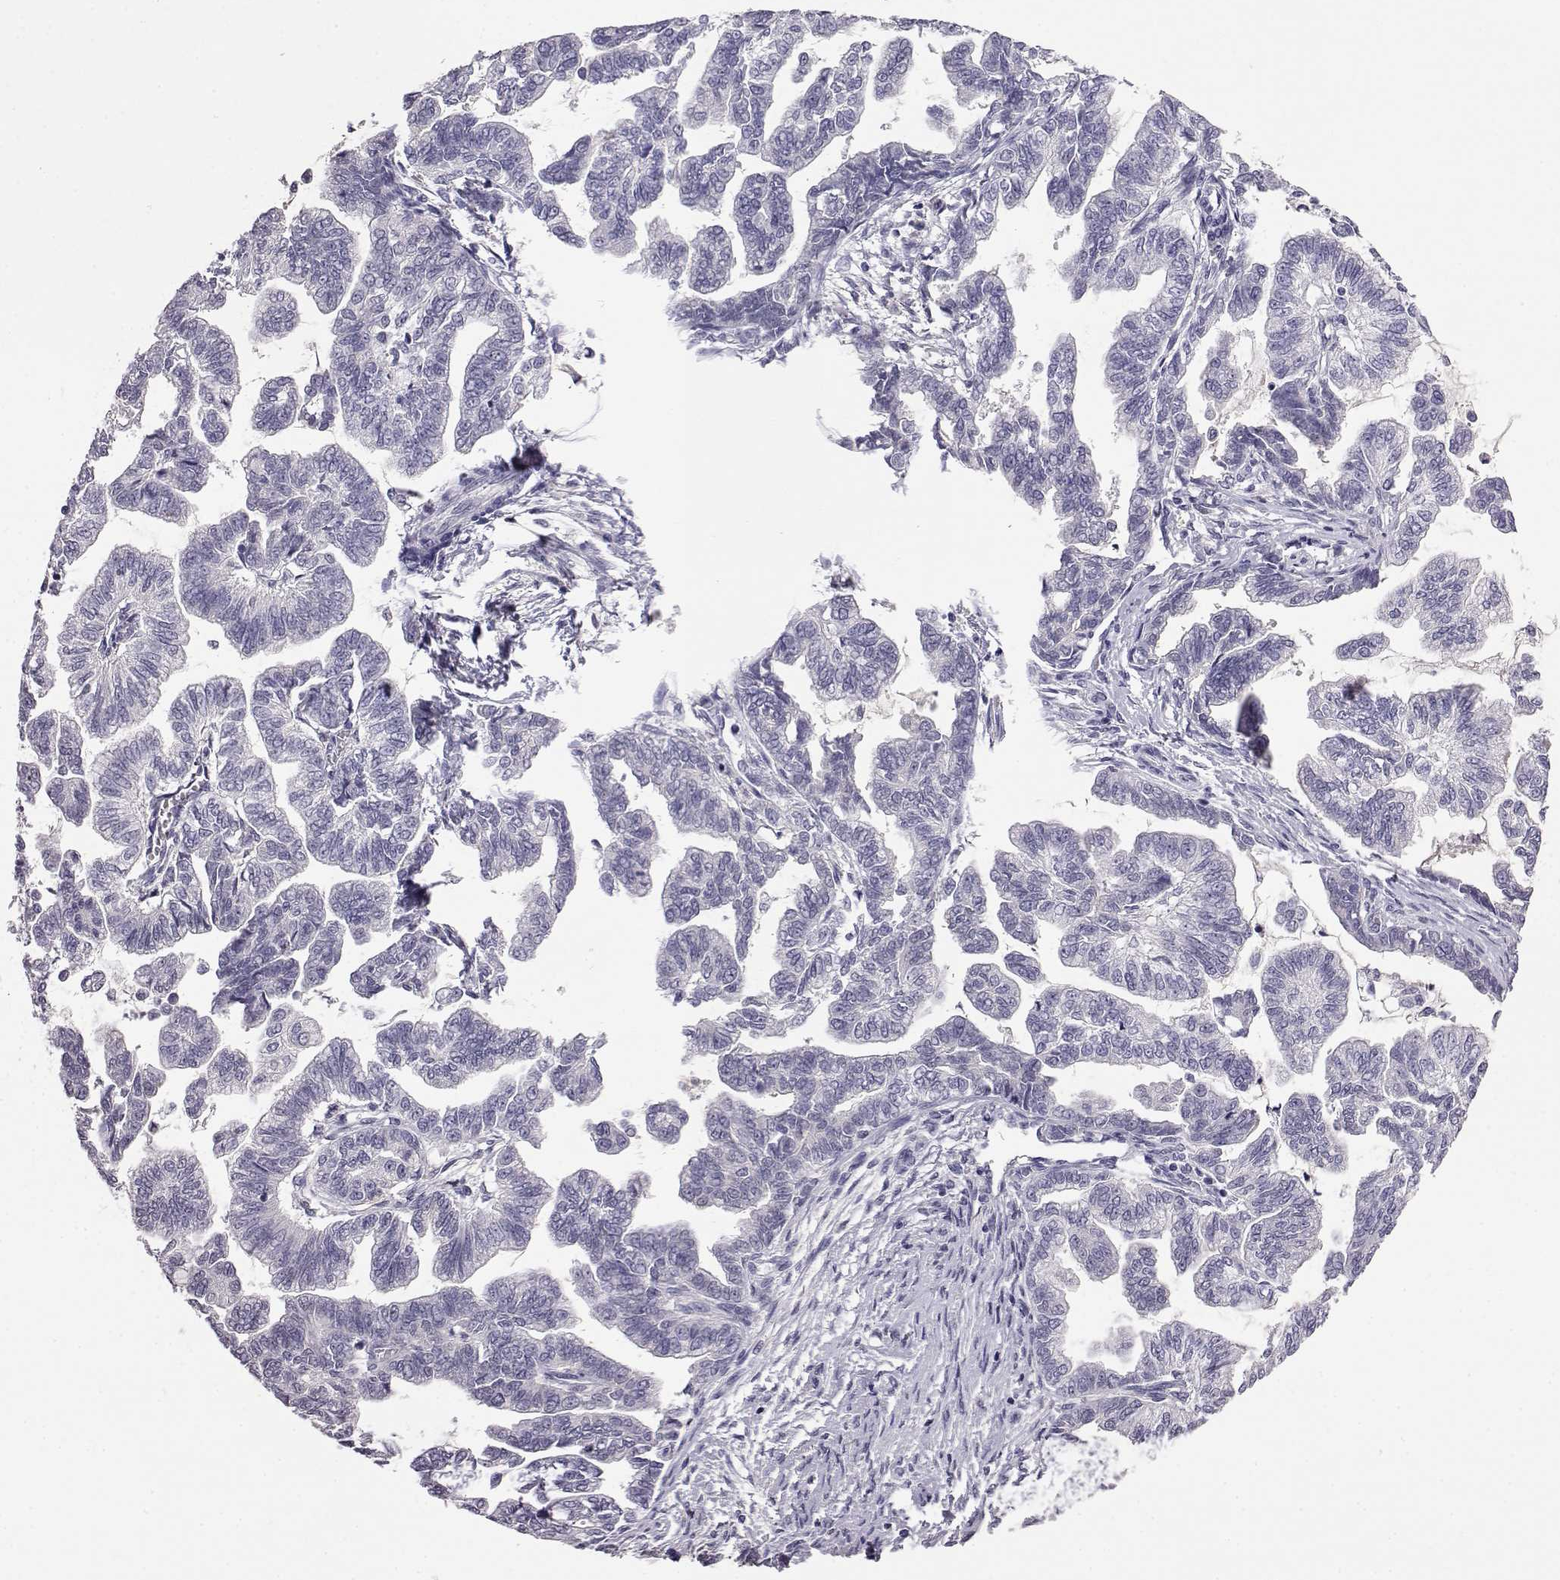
{"staining": {"intensity": "negative", "quantity": "none", "location": "none"}, "tissue": "stomach cancer", "cell_type": "Tumor cells", "image_type": "cancer", "snomed": [{"axis": "morphology", "description": "Adenocarcinoma, NOS"}, {"axis": "topography", "description": "Stomach"}], "caption": "A high-resolution image shows immunohistochemistry (IHC) staining of adenocarcinoma (stomach), which shows no significant positivity in tumor cells.", "gene": "AKR1B1", "patient": {"sex": "male", "age": 83}}